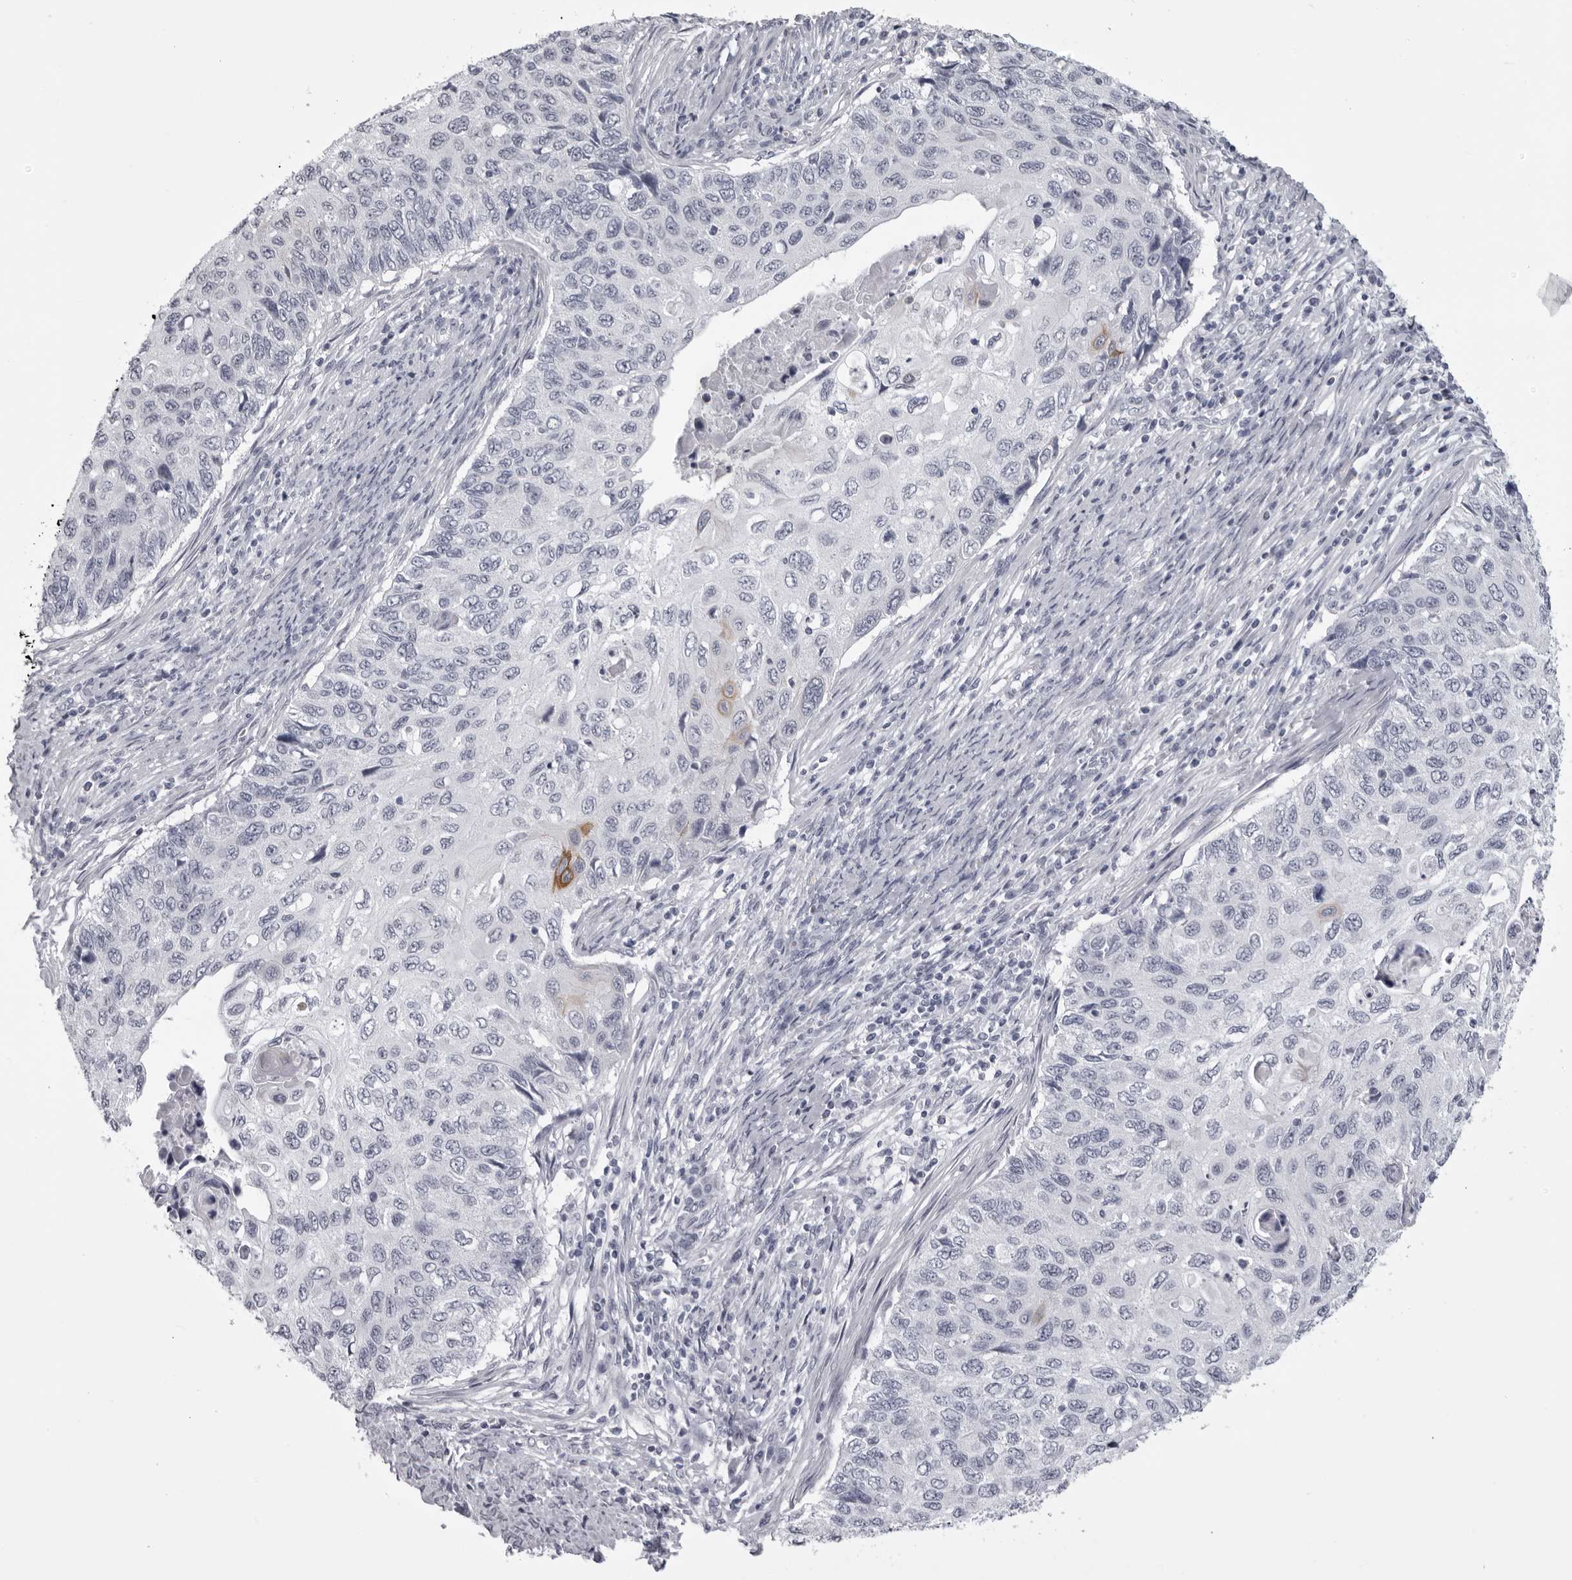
{"staining": {"intensity": "moderate", "quantity": "<25%", "location": "cytoplasmic/membranous"}, "tissue": "cervical cancer", "cell_type": "Tumor cells", "image_type": "cancer", "snomed": [{"axis": "morphology", "description": "Squamous cell carcinoma, NOS"}, {"axis": "topography", "description": "Cervix"}], "caption": "Squamous cell carcinoma (cervical) stained for a protein shows moderate cytoplasmic/membranous positivity in tumor cells.", "gene": "EPHA10", "patient": {"sex": "female", "age": 70}}